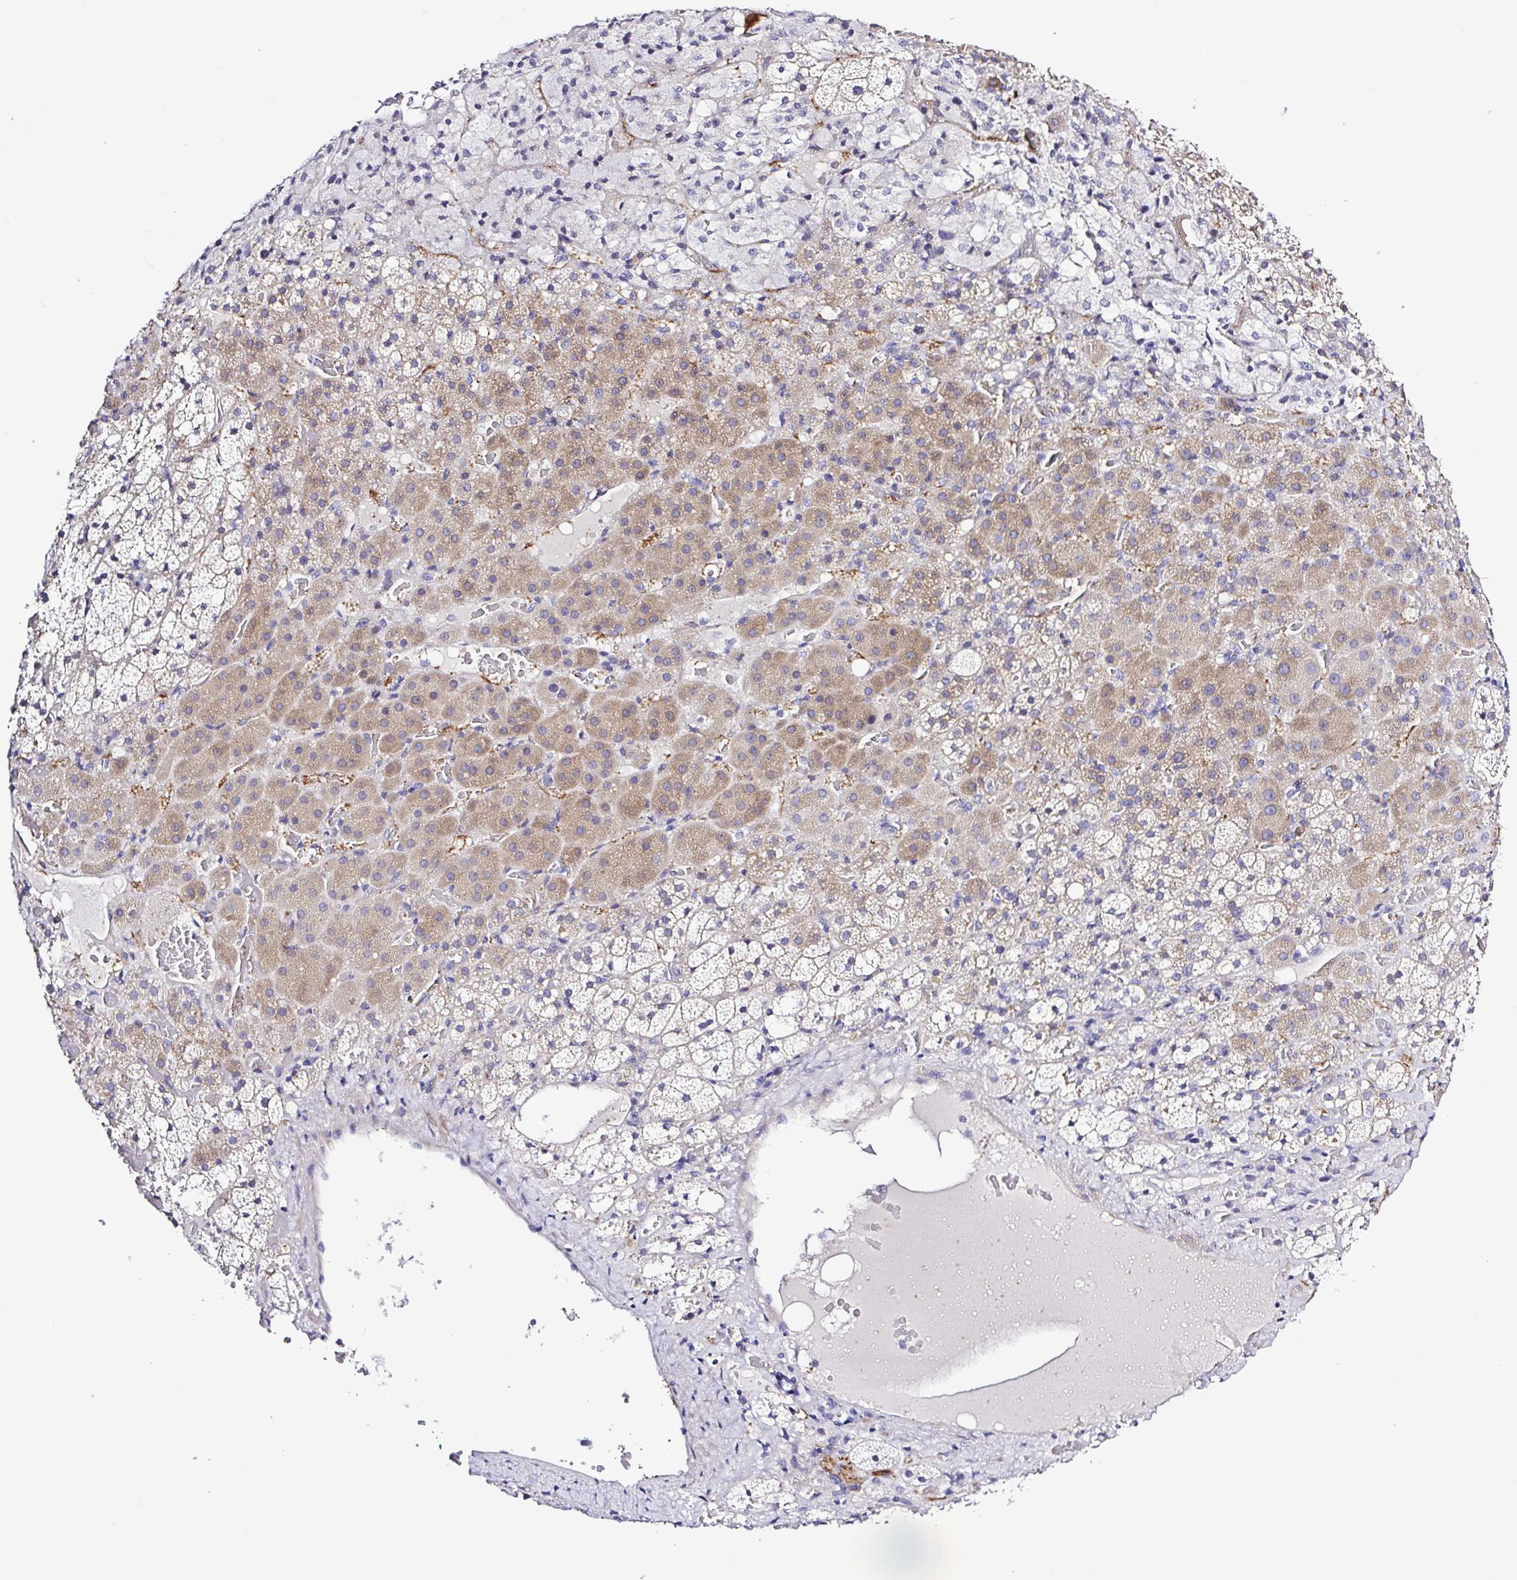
{"staining": {"intensity": "moderate", "quantity": "25%-75%", "location": "cytoplasmic/membranous"}, "tissue": "adrenal gland", "cell_type": "Glandular cells", "image_type": "normal", "snomed": [{"axis": "morphology", "description": "Normal tissue, NOS"}, {"axis": "topography", "description": "Adrenal gland"}], "caption": "The micrograph reveals a brown stain indicating the presence of a protein in the cytoplasmic/membranous of glandular cells in adrenal gland.", "gene": "GABBR2", "patient": {"sex": "male", "age": 53}}